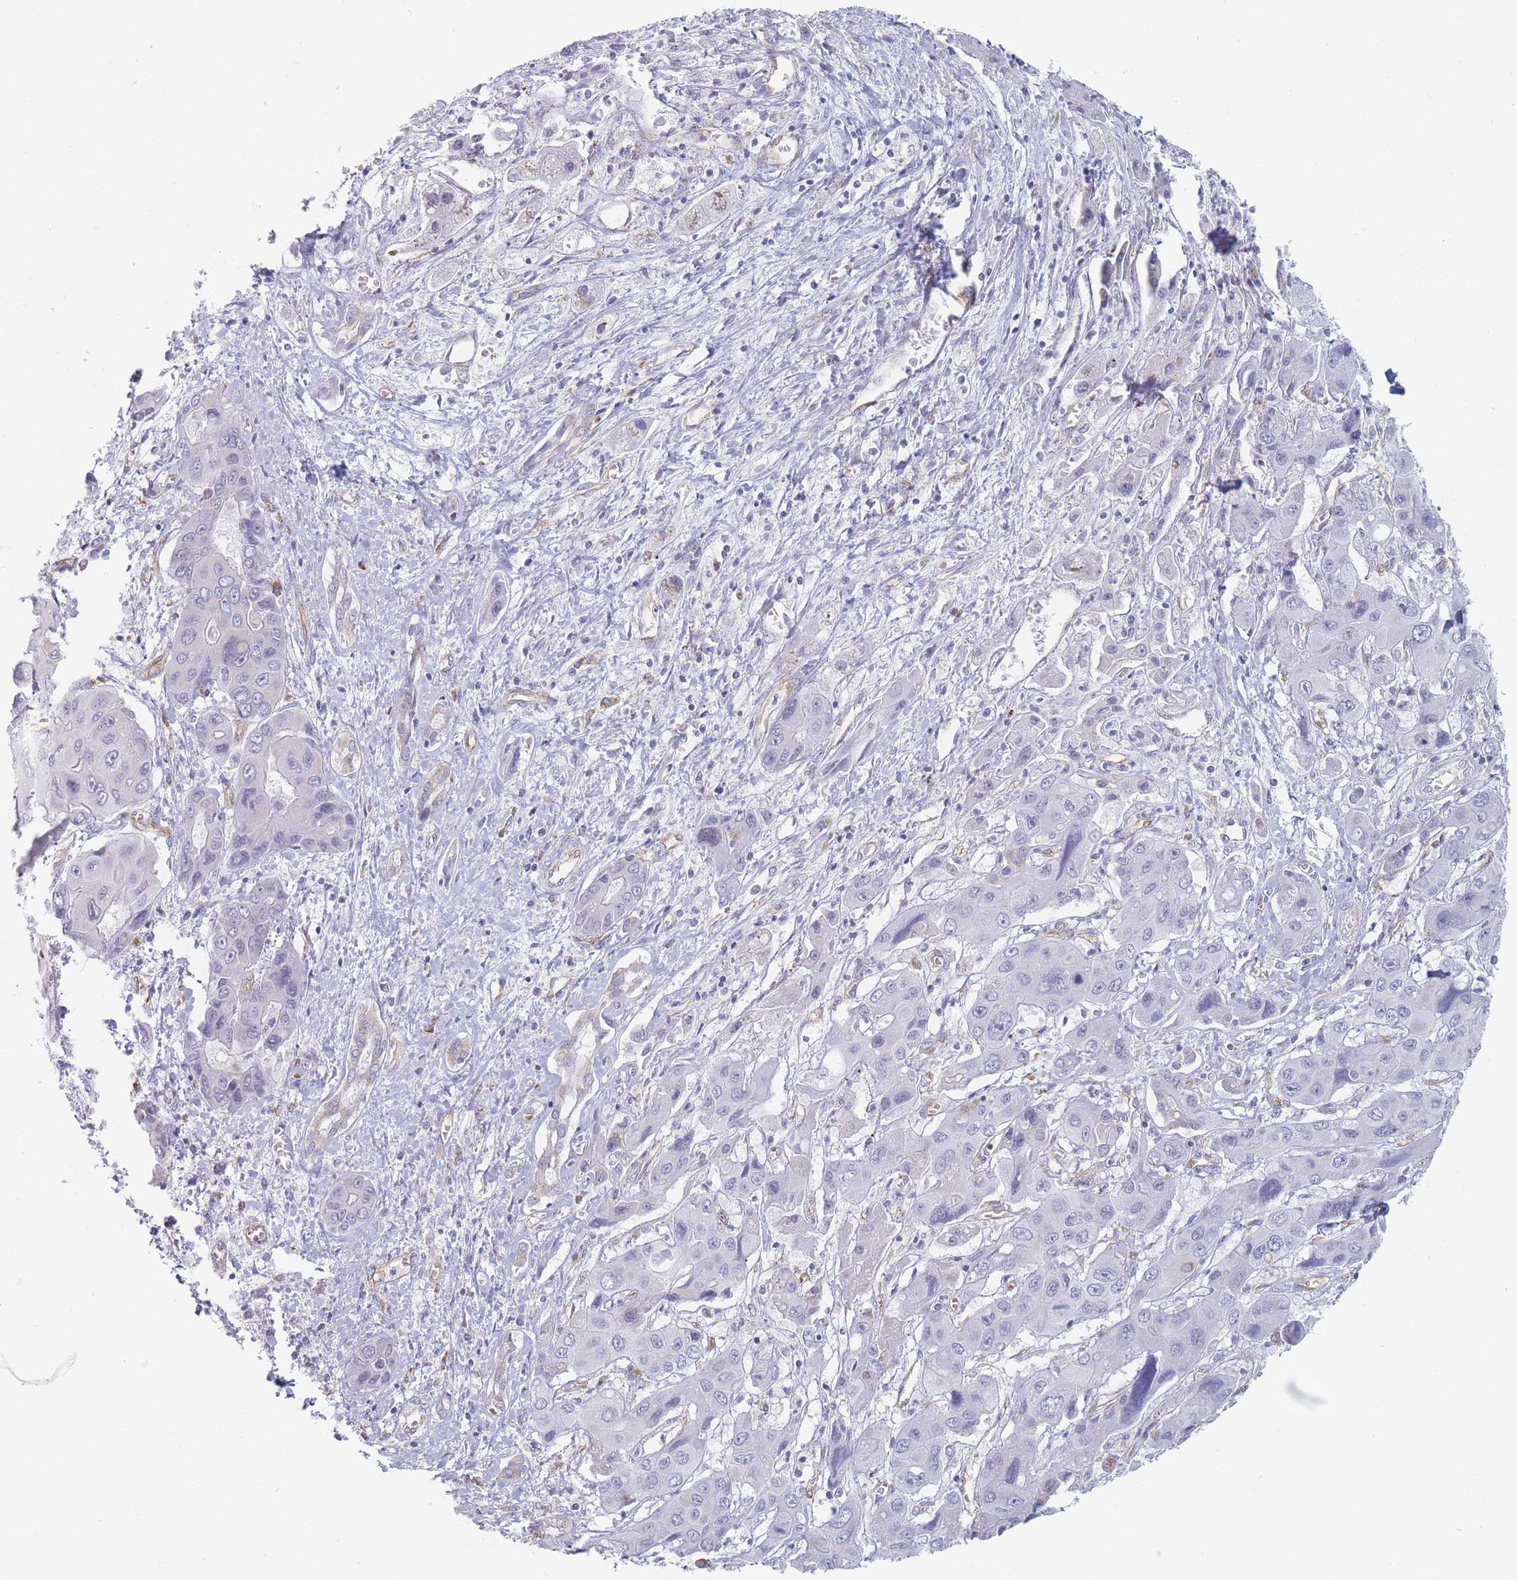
{"staining": {"intensity": "negative", "quantity": "none", "location": "none"}, "tissue": "liver cancer", "cell_type": "Tumor cells", "image_type": "cancer", "snomed": [{"axis": "morphology", "description": "Cholangiocarcinoma"}, {"axis": "topography", "description": "Liver"}], "caption": "Immunohistochemistry (IHC) of human liver cancer (cholangiocarcinoma) demonstrates no positivity in tumor cells. Brightfield microscopy of immunohistochemistry (IHC) stained with DAB (3,3'-diaminobenzidine) (brown) and hematoxylin (blue), captured at high magnification.", "gene": "MAP1S", "patient": {"sex": "male", "age": 67}}